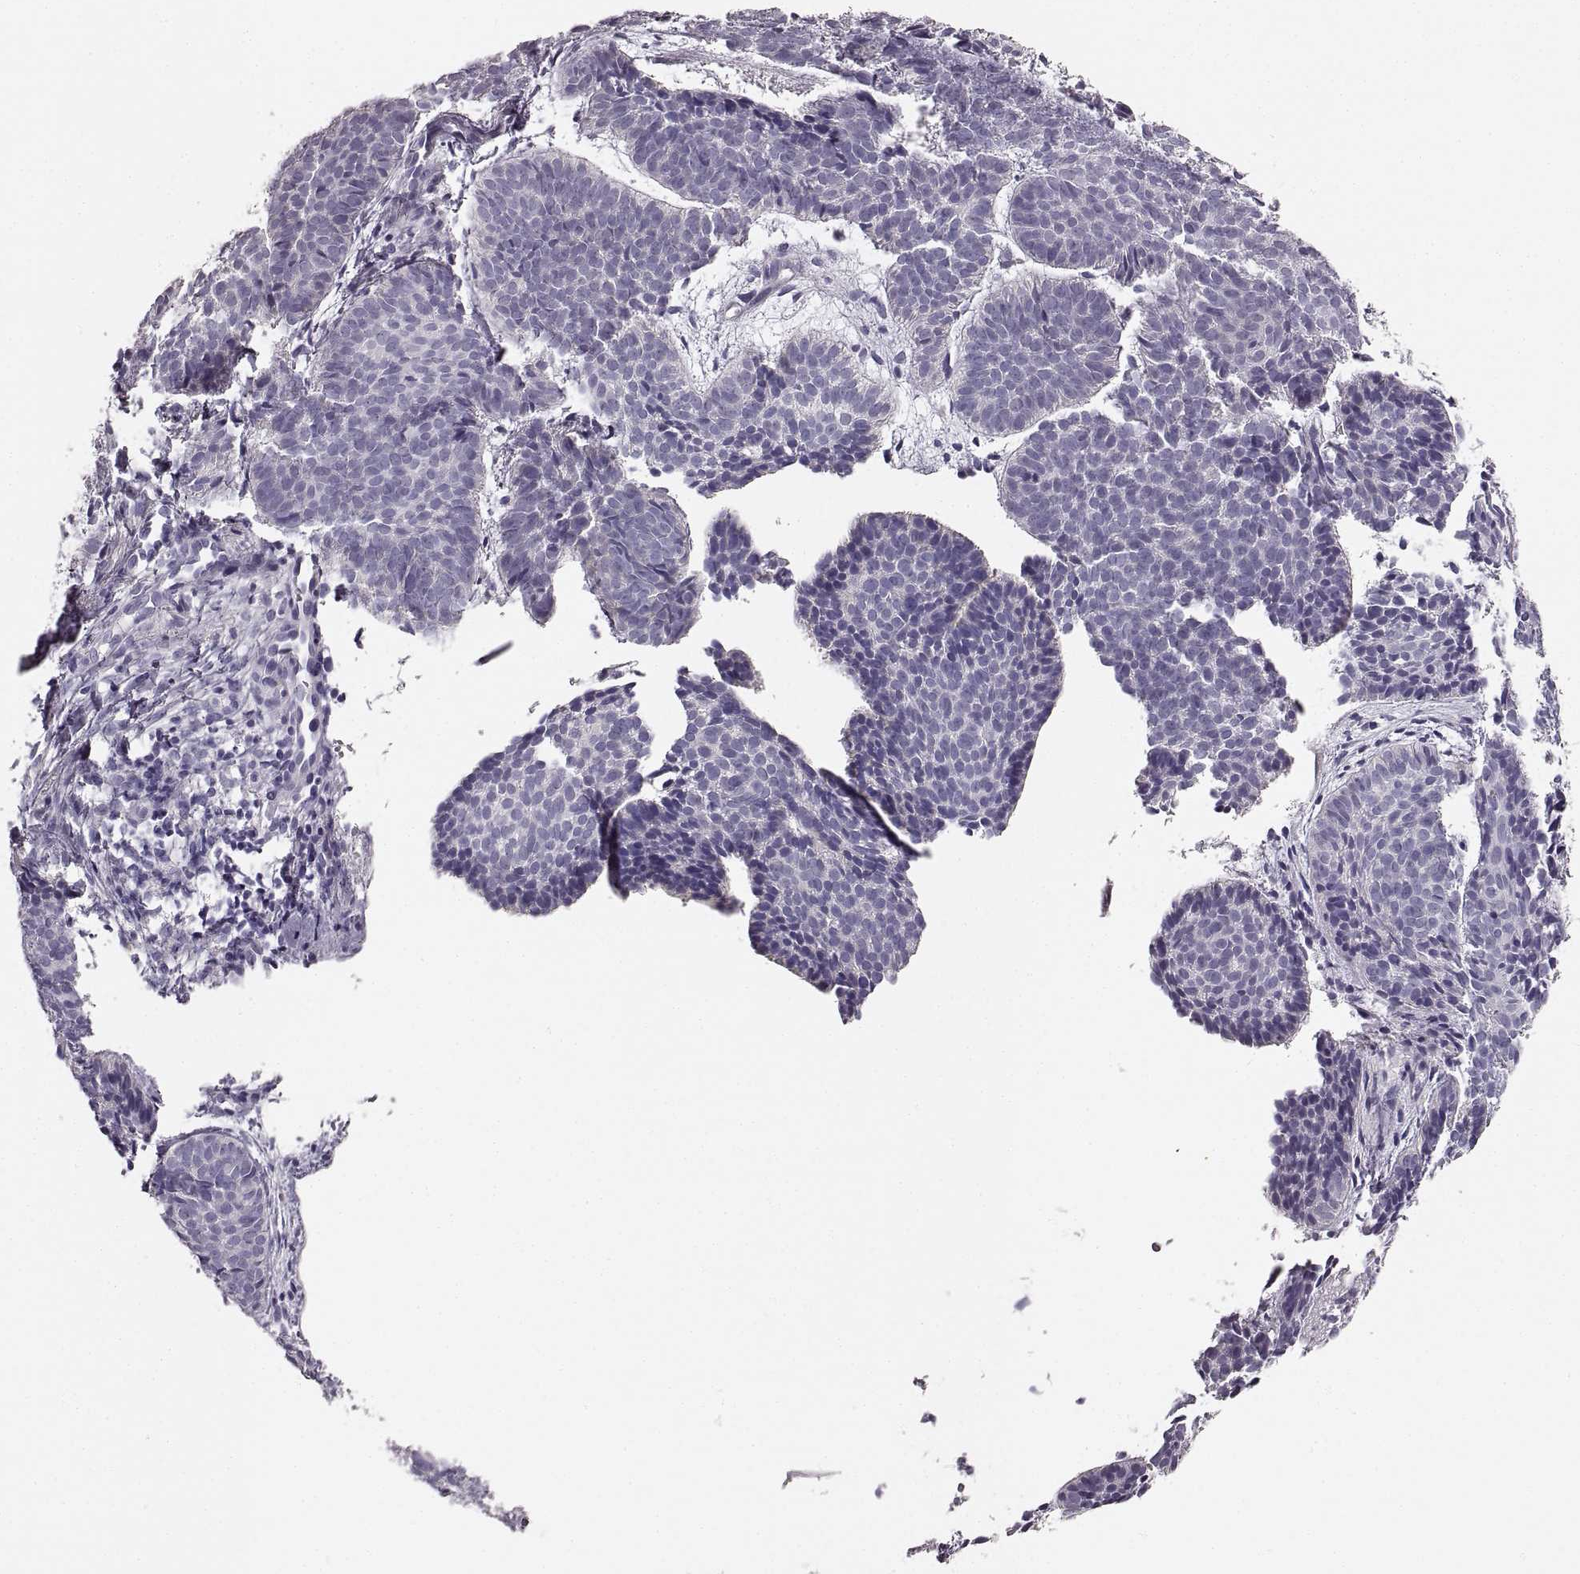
{"staining": {"intensity": "negative", "quantity": "none", "location": "none"}, "tissue": "skin cancer", "cell_type": "Tumor cells", "image_type": "cancer", "snomed": [{"axis": "morphology", "description": "Basal cell carcinoma"}, {"axis": "topography", "description": "Skin"}], "caption": "Immunohistochemistry (IHC) image of basal cell carcinoma (skin) stained for a protein (brown), which shows no expression in tumor cells. (DAB immunohistochemistry with hematoxylin counter stain).", "gene": "RDH13", "patient": {"sex": "male", "age": 57}}